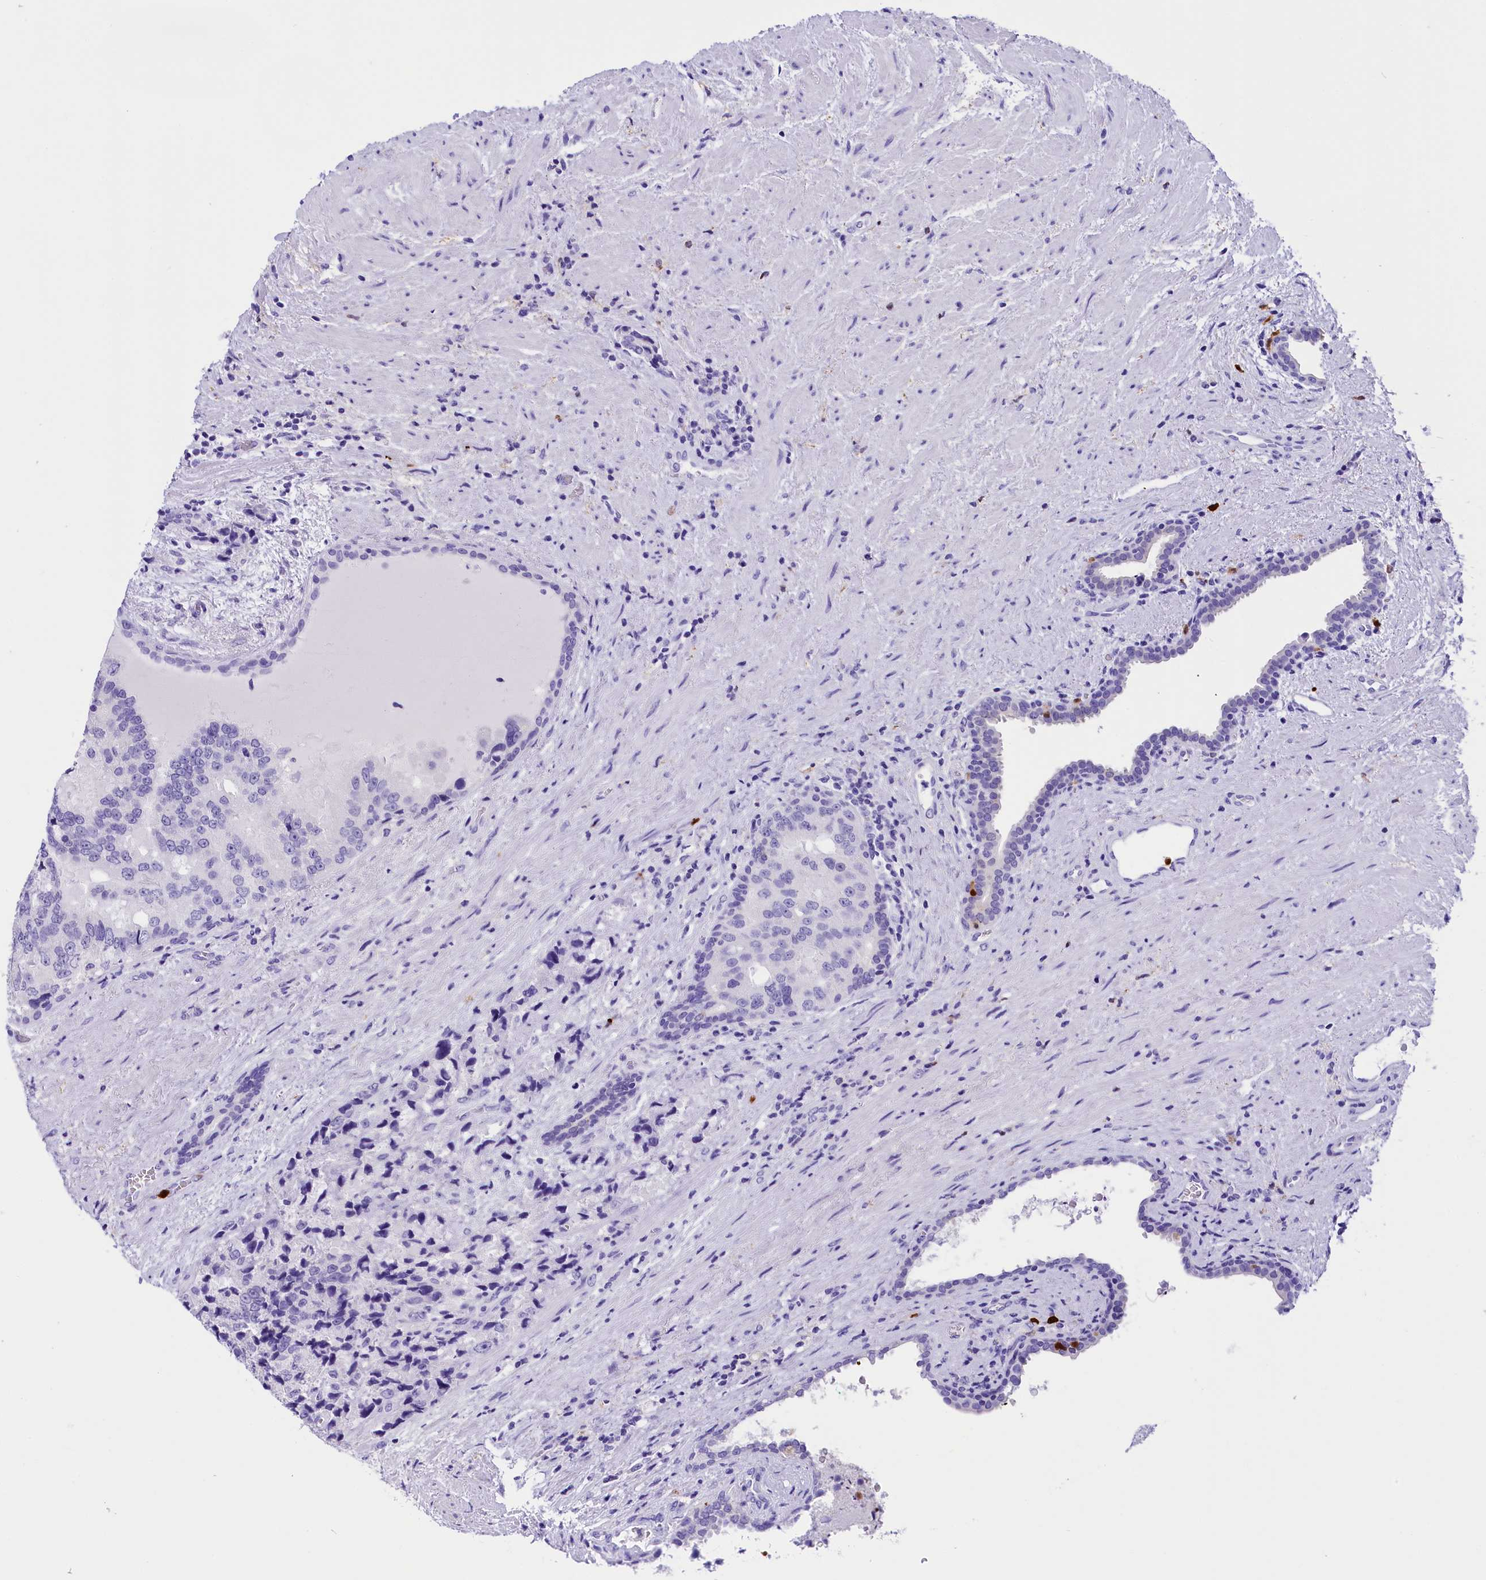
{"staining": {"intensity": "negative", "quantity": "none", "location": "none"}, "tissue": "prostate cancer", "cell_type": "Tumor cells", "image_type": "cancer", "snomed": [{"axis": "morphology", "description": "Adenocarcinoma, High grade"}, {"axis": "topography", "description": "Prostate"}], "caption": "Immunohistochemical staining of human high-grade adenocarcinoma (prostate) demonstrates no significant expression in tumor cells.", "gene": "CLC", "patient": {"sex": "male", "age": 70}}